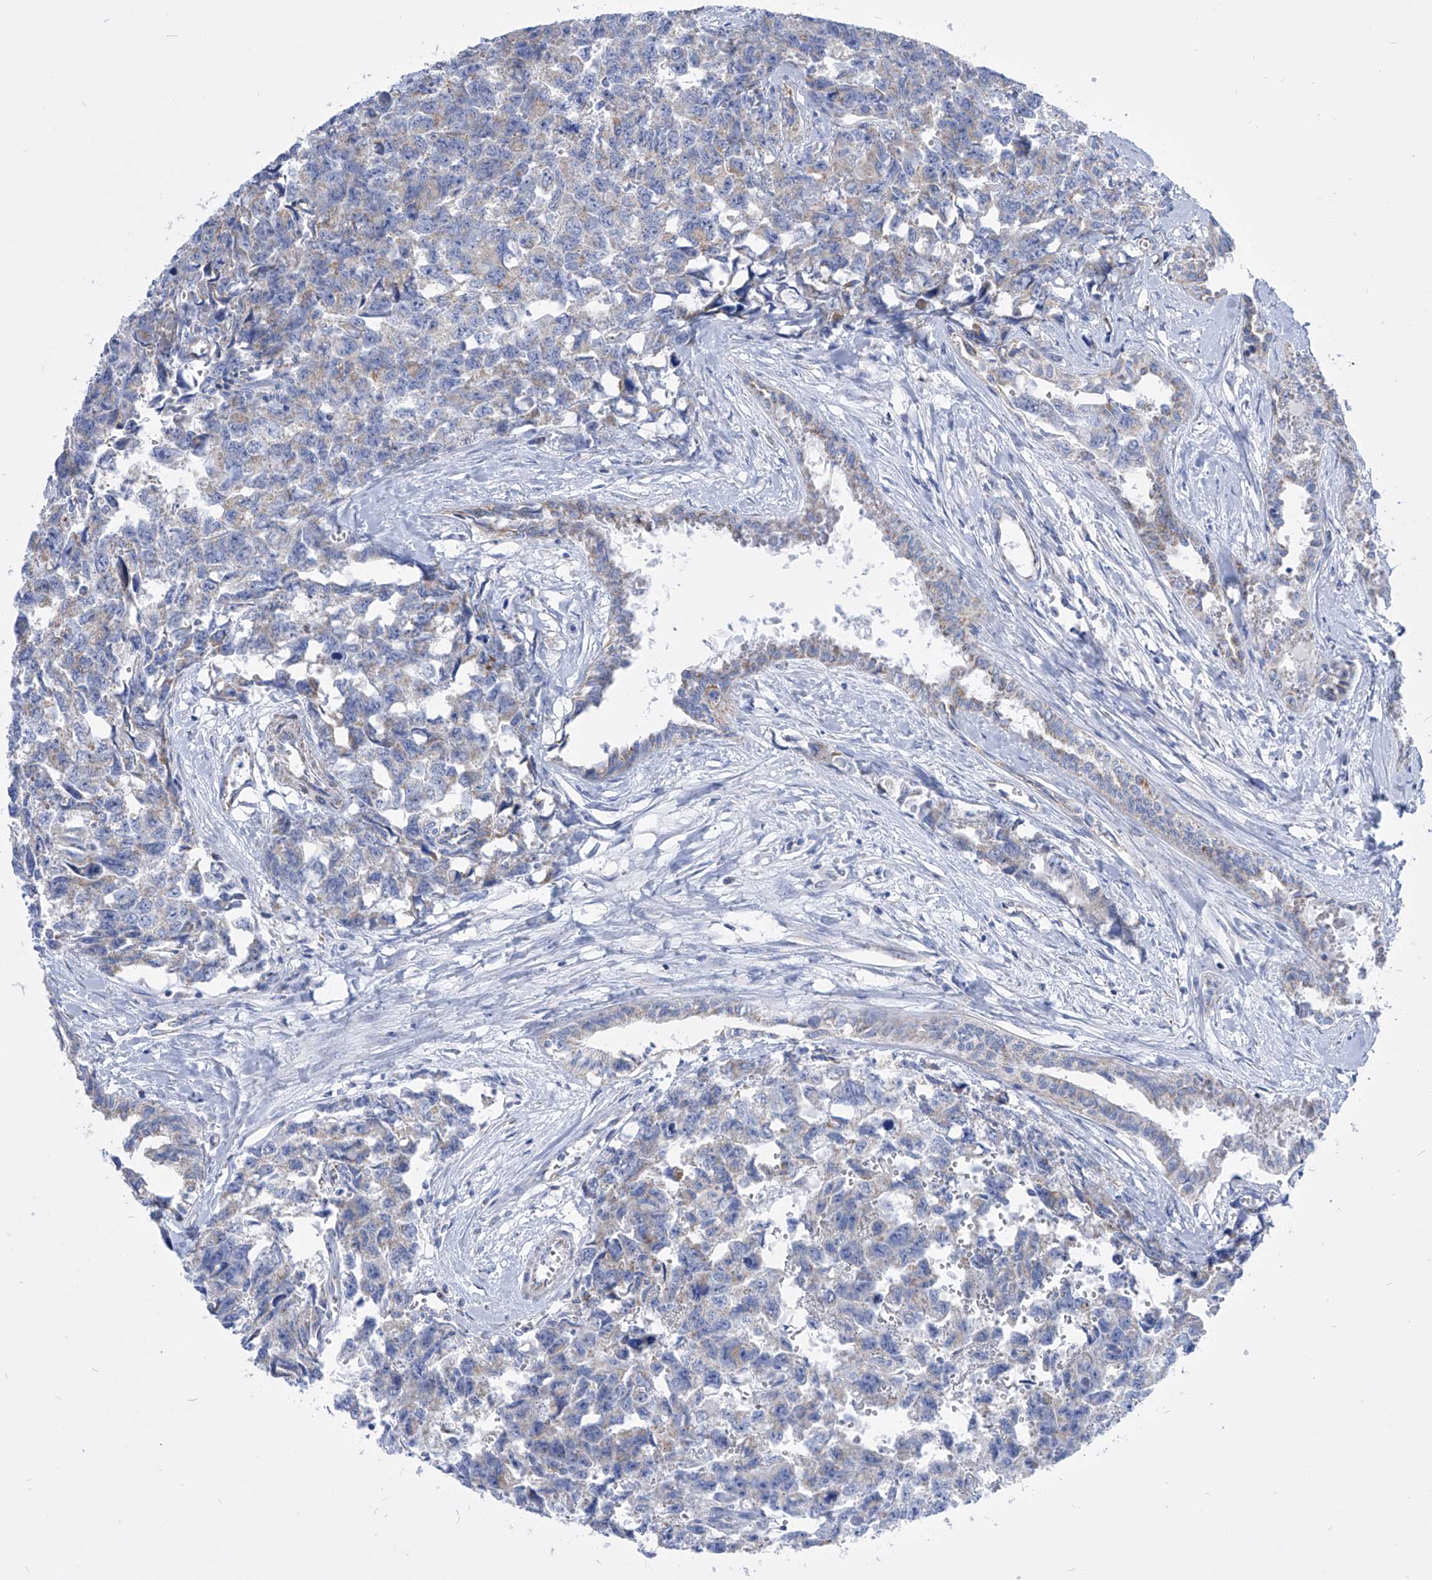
{"staining": {"intensity": "negative", "quantity": "none", "location": "none"}, "tissue": "testis cancer", "cell_type": "Tumor cells", "image_type": "cancer", "snomed": [{"axis": "morphology", "description": "Carcinoma, Embryonal, NOS"}, {"axis": "topography", "description": "Testis"}], "caption": "This is a histopathology image of immunohistochemistry (IHC) staining of testis cancer, which shows no staining in tumor cells. (DAB (3,3'-diaminobenzidine) immunohistochemistry (IHC) with hematoxylin counter stain).", "gene": "COQ3", "patient": {"sex": "male", "age": 31}}